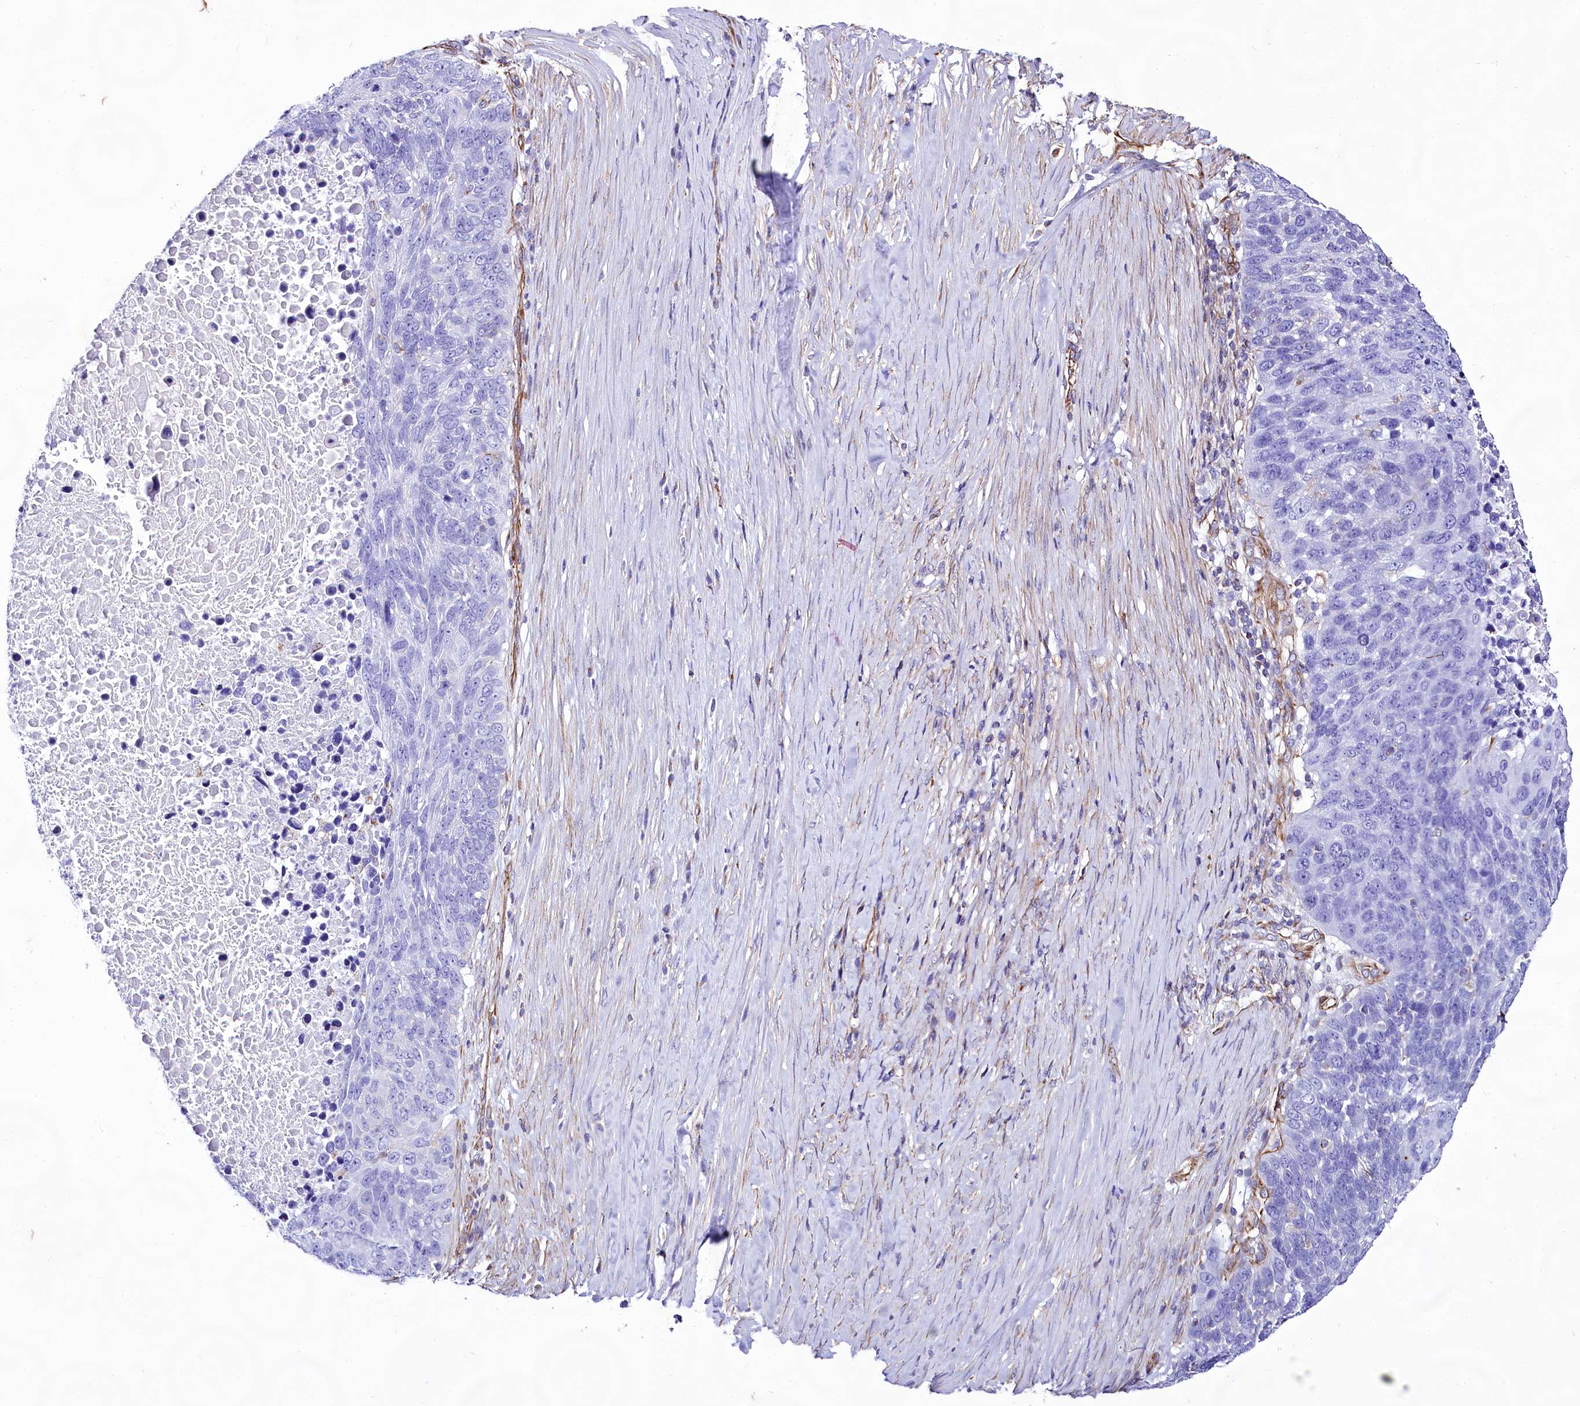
{"staining": {"intensity": "negative", "quantity": "none", "location": "none"}, "tissue": "lung cancer", "cell_type": "Tumor cells", "image_type": "cancer", "snomed": [{"axis": "morphology", "description": "Normal tissue, NOS"}, {"axis": "morphology", "description": "Squamous cell carcinoma, NOS"}, {"axis": "topography", "description": "Lymph node"}, {"axis": "topography", "description": "Lung"}], "caption": "IHC of human lung squamous cell carcinoma exhibits no positivity in tumor cells.", "gene": "CD99", "patient": {"sex": "male", "age": 66}}